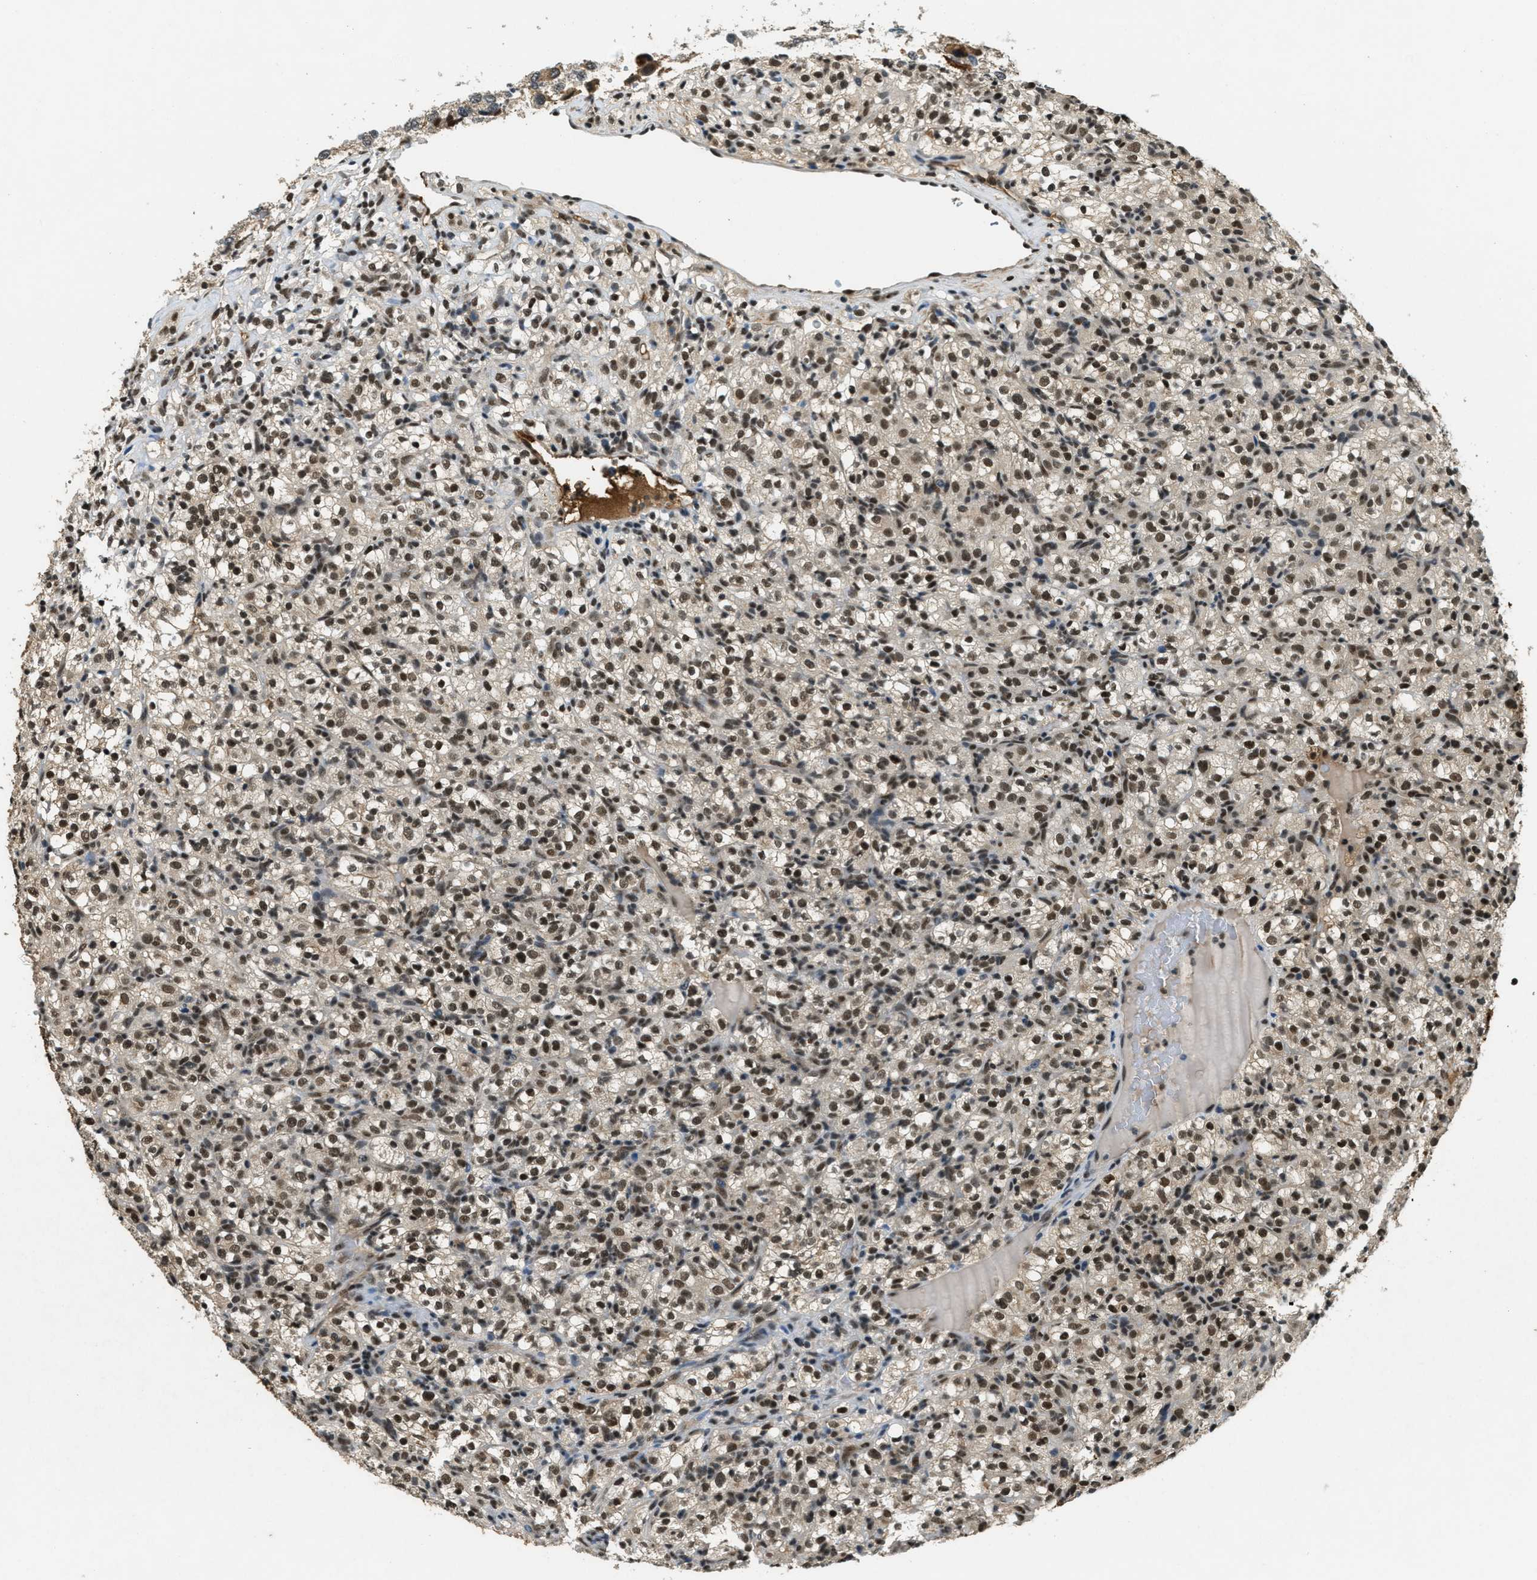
{"staining": {"intensity": "strong", "quantity": ">75%", "location": "nuclear"}, "tissue": "renal cancer", "cell_type": "Tumor cells", "image_type": "cancer", "snomed": [{"axis": "morphology", "description": "Normal tissue, NOS"}, {"axis": "morphology", "description": "Adenocarcinoma, NOS"}, {"axis": "topography", "description": "Kidney"}], "caption": "Human adenocarcinoma (renal) stained with a brown dye shows strong nuclear positive expression in approximately >75% of tumor cells.", "gene": "ZNF148", "patient": {"sex": "female", "age": 72}}